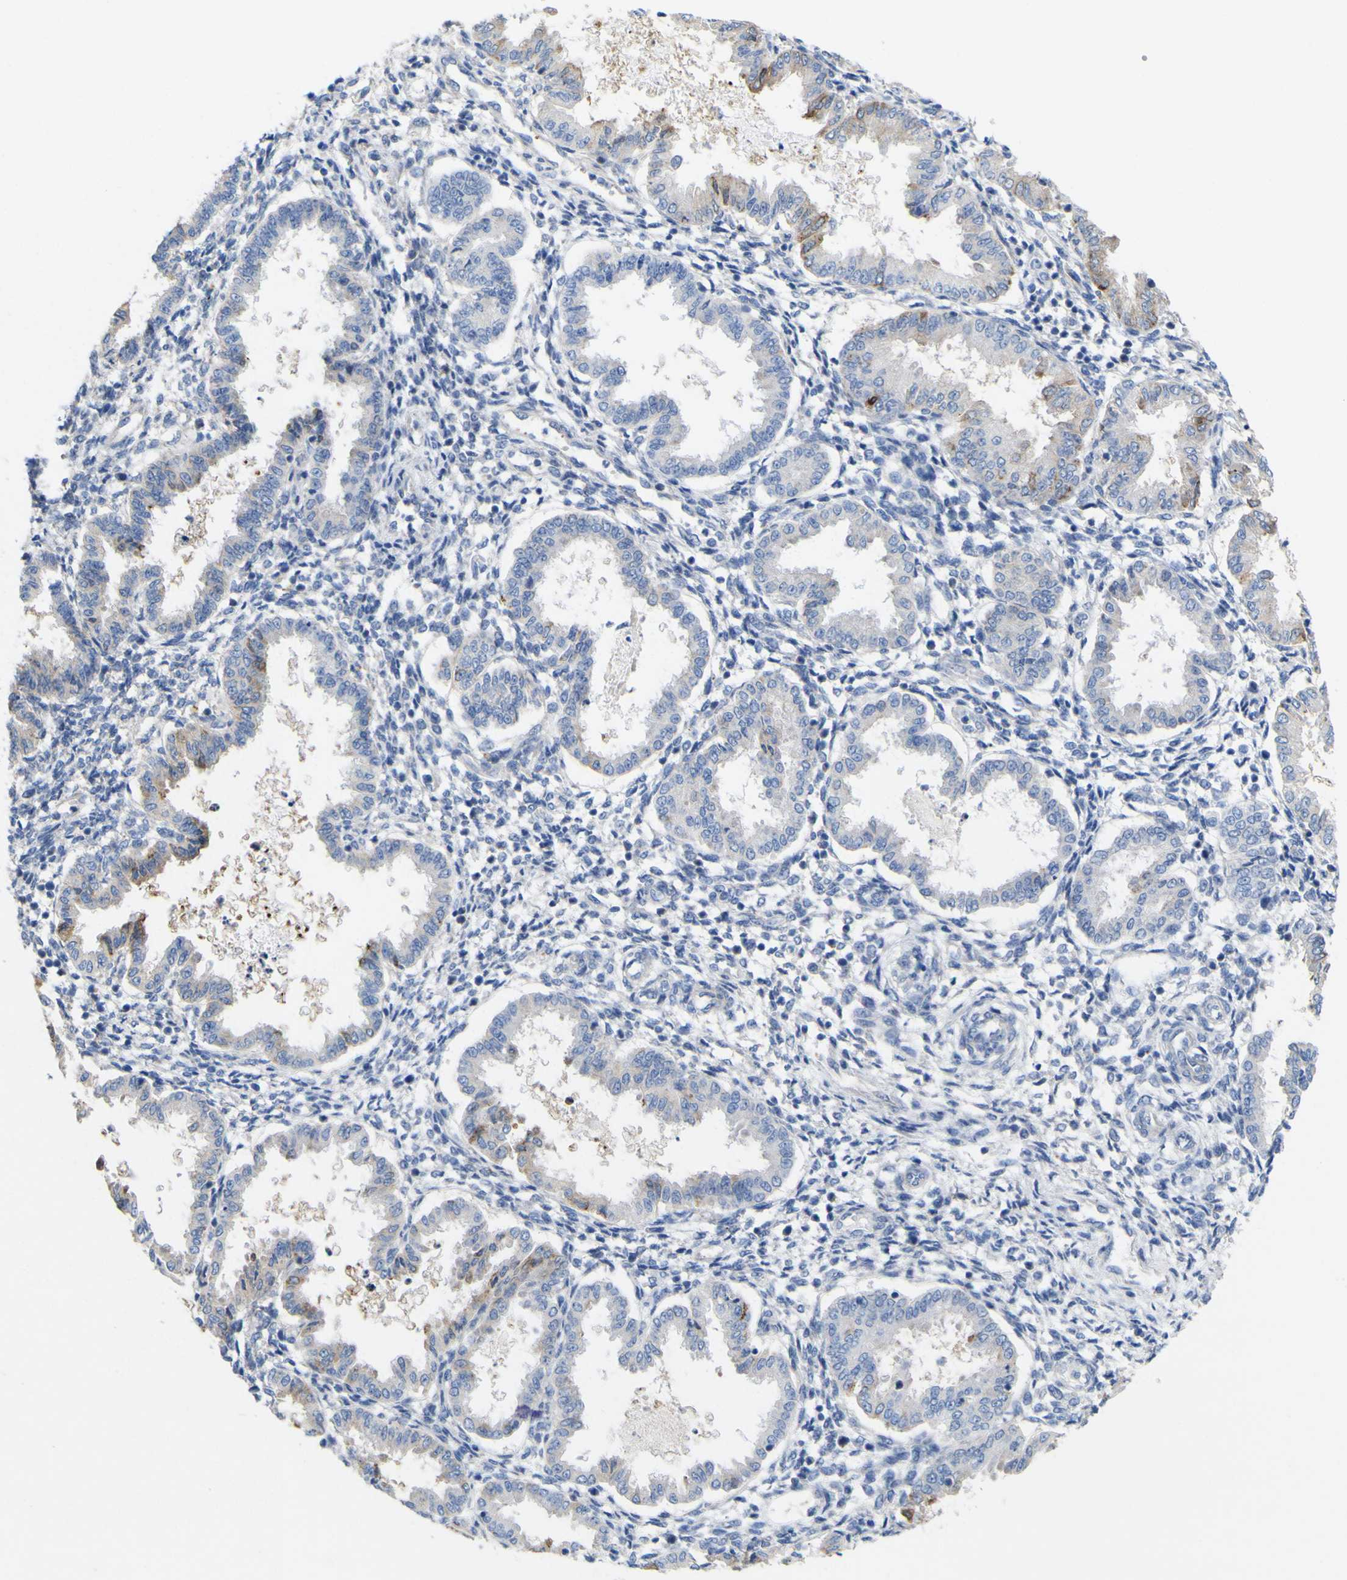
{"staining": {"intensity": "negative", "quantity": "none", "location": "none"}, "tissue": "endometrium", "cell_type": "Cells in endometrial stroma", "image_type": "normal", "snomed": [{"axis": "morphology", "description": "Normal tissue, NOS"}, {"axis": "topography", "description": "Endometrium"}], "caption": "Immunohistochemical staining of unremarkable human endometrium exhibits no significant positivity in cells in endometrial stroma.", "gene": "MYEOV", "patient": {"sex": "female", "age": 33}}